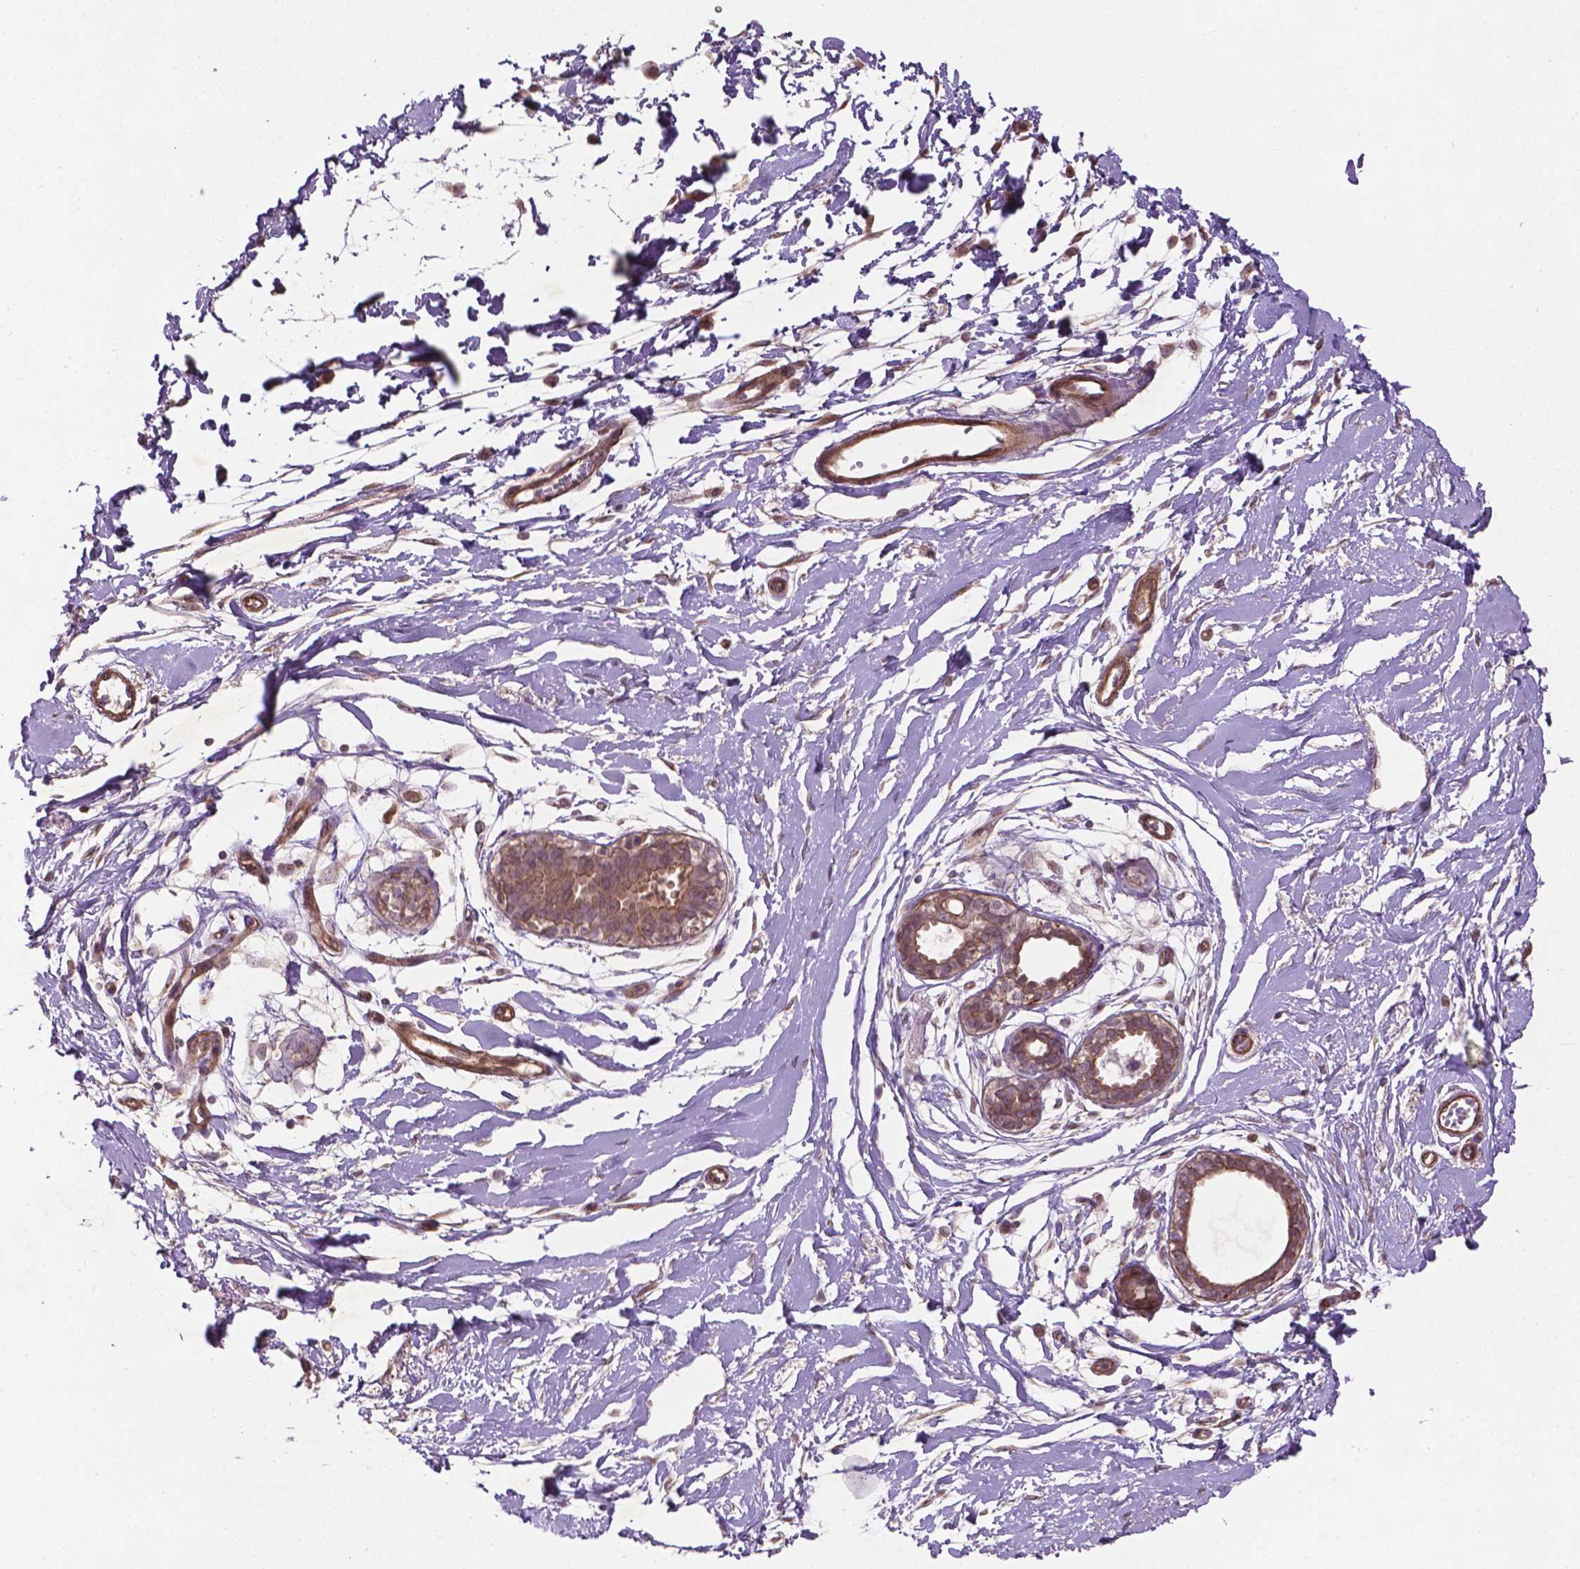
{"staining": {"intensity": "moderate", "quantity": "<25%", "location": "cytoplasmic/membranous"}, "tissue": "breast", "cell_type": "Adipocytes", "image_type": "normal", "snomed": [{"axis": "morphology", "description": "Normal tissue, NOS"}, {"axis": "topography", "description": "Breast"}], "caption": "This photomicrograph displays immunohistochemistry (IHC) staining of benign human breast, with low moderate cytoplasmic/membranous positivity in approximately <25% of adipocytes.", "gene": "TCHP", "patient": {"sex": "female", "age": 49}}